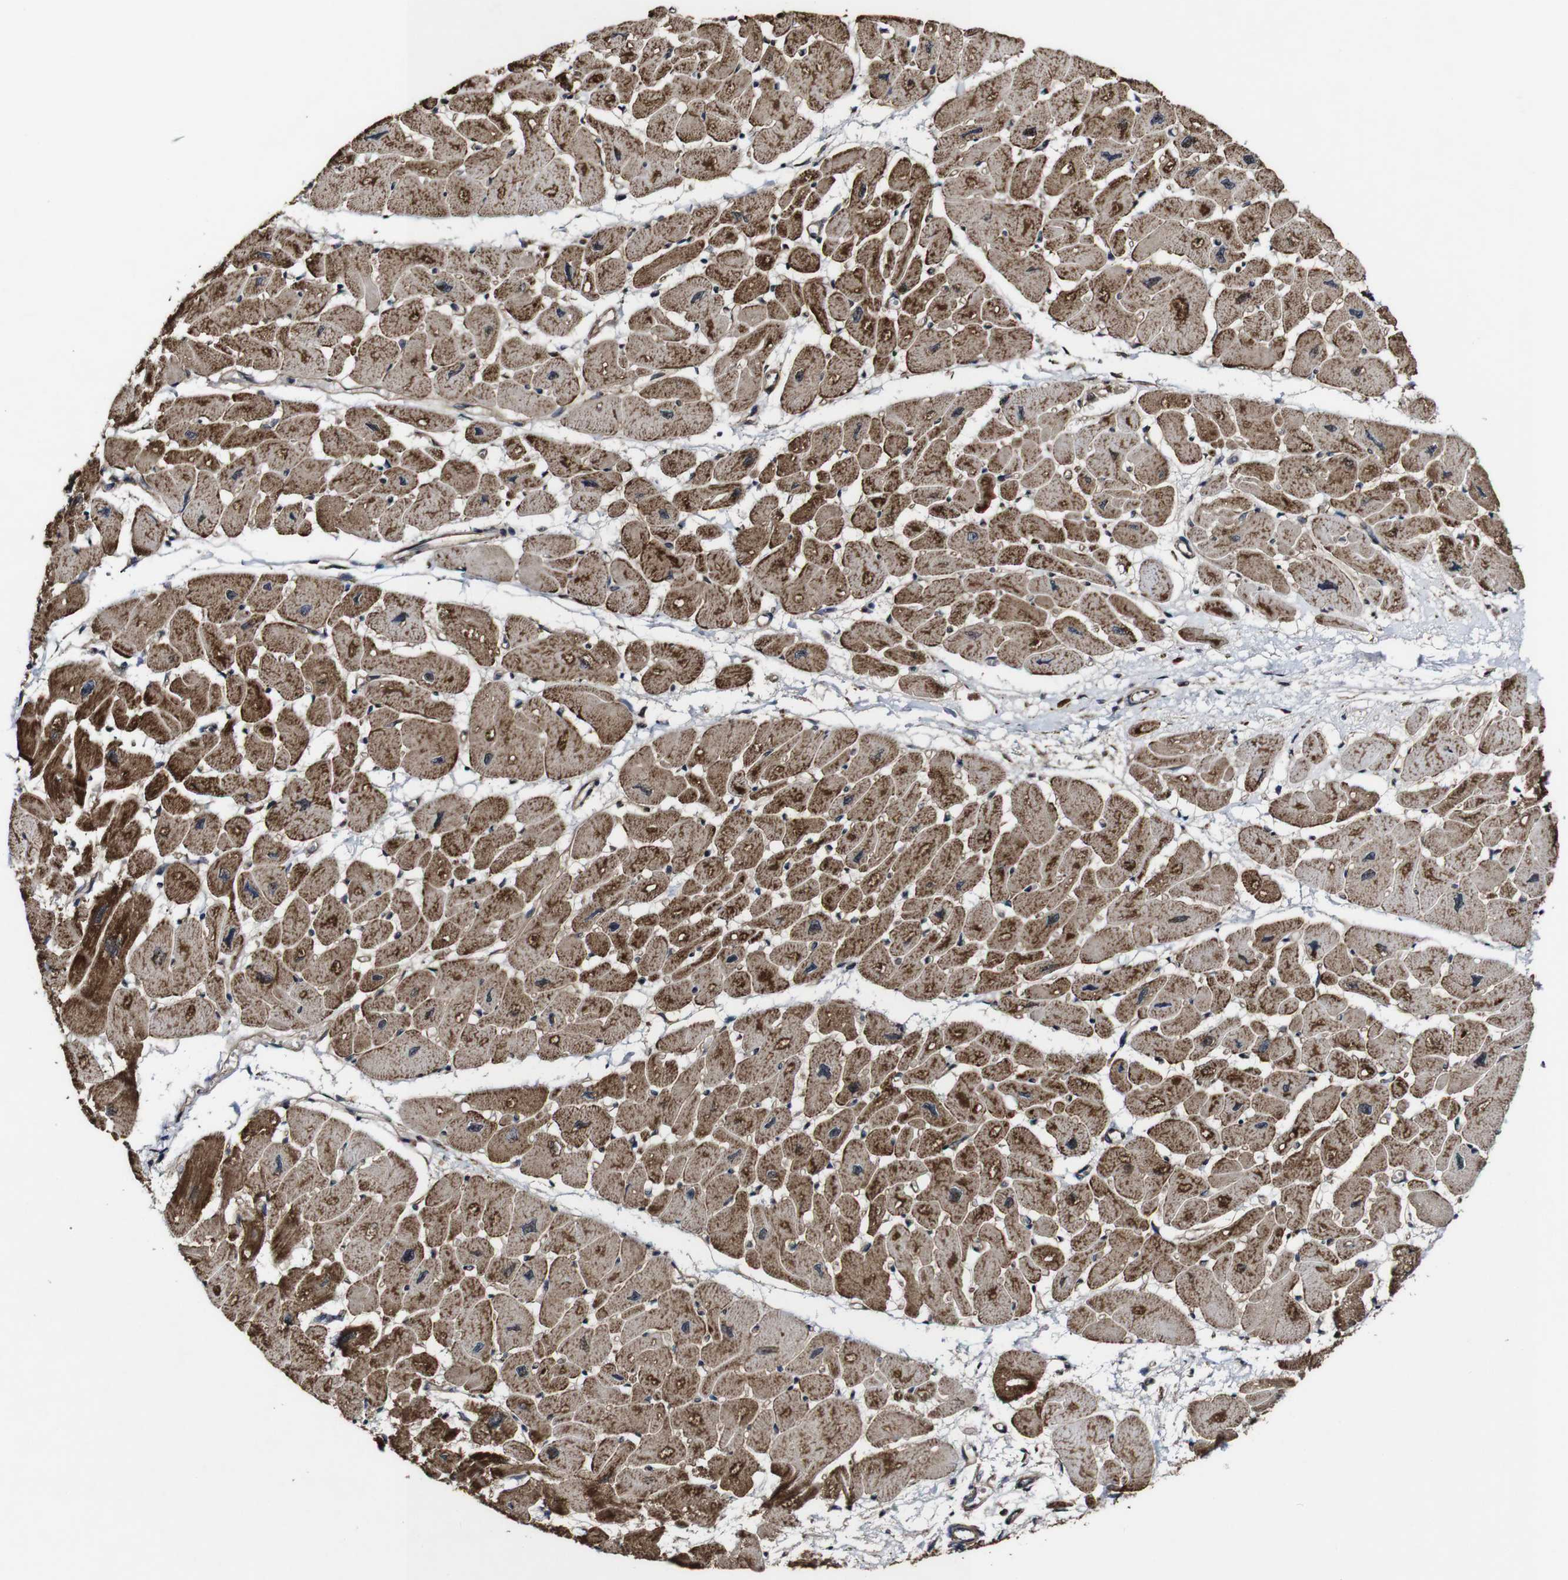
{"staining": {"intensity": "strong", "quantity": "25%-75%", "location": "cytoplasmic/membranous"}, "tissue": "heart muscle", "cell_type": "Cardiomyocytes", "image_type": "normal", "snomed": [{"axis": "morphology", "description": "Normal tissue, NOS"}, {"axis": "topography", "description": "Heart"}], "caption": "This histopathology image displays unremarkable heart muscle stained with immunohistochemistry (IHC) to label a protein in brown. The cytoplasmic/membranous of cardiomyocytes show strong positivity for the protein. Nuclei are counter-stained blue.", "gene": "BTN3A3", "patient": {"sex": "female", "age": 54}}